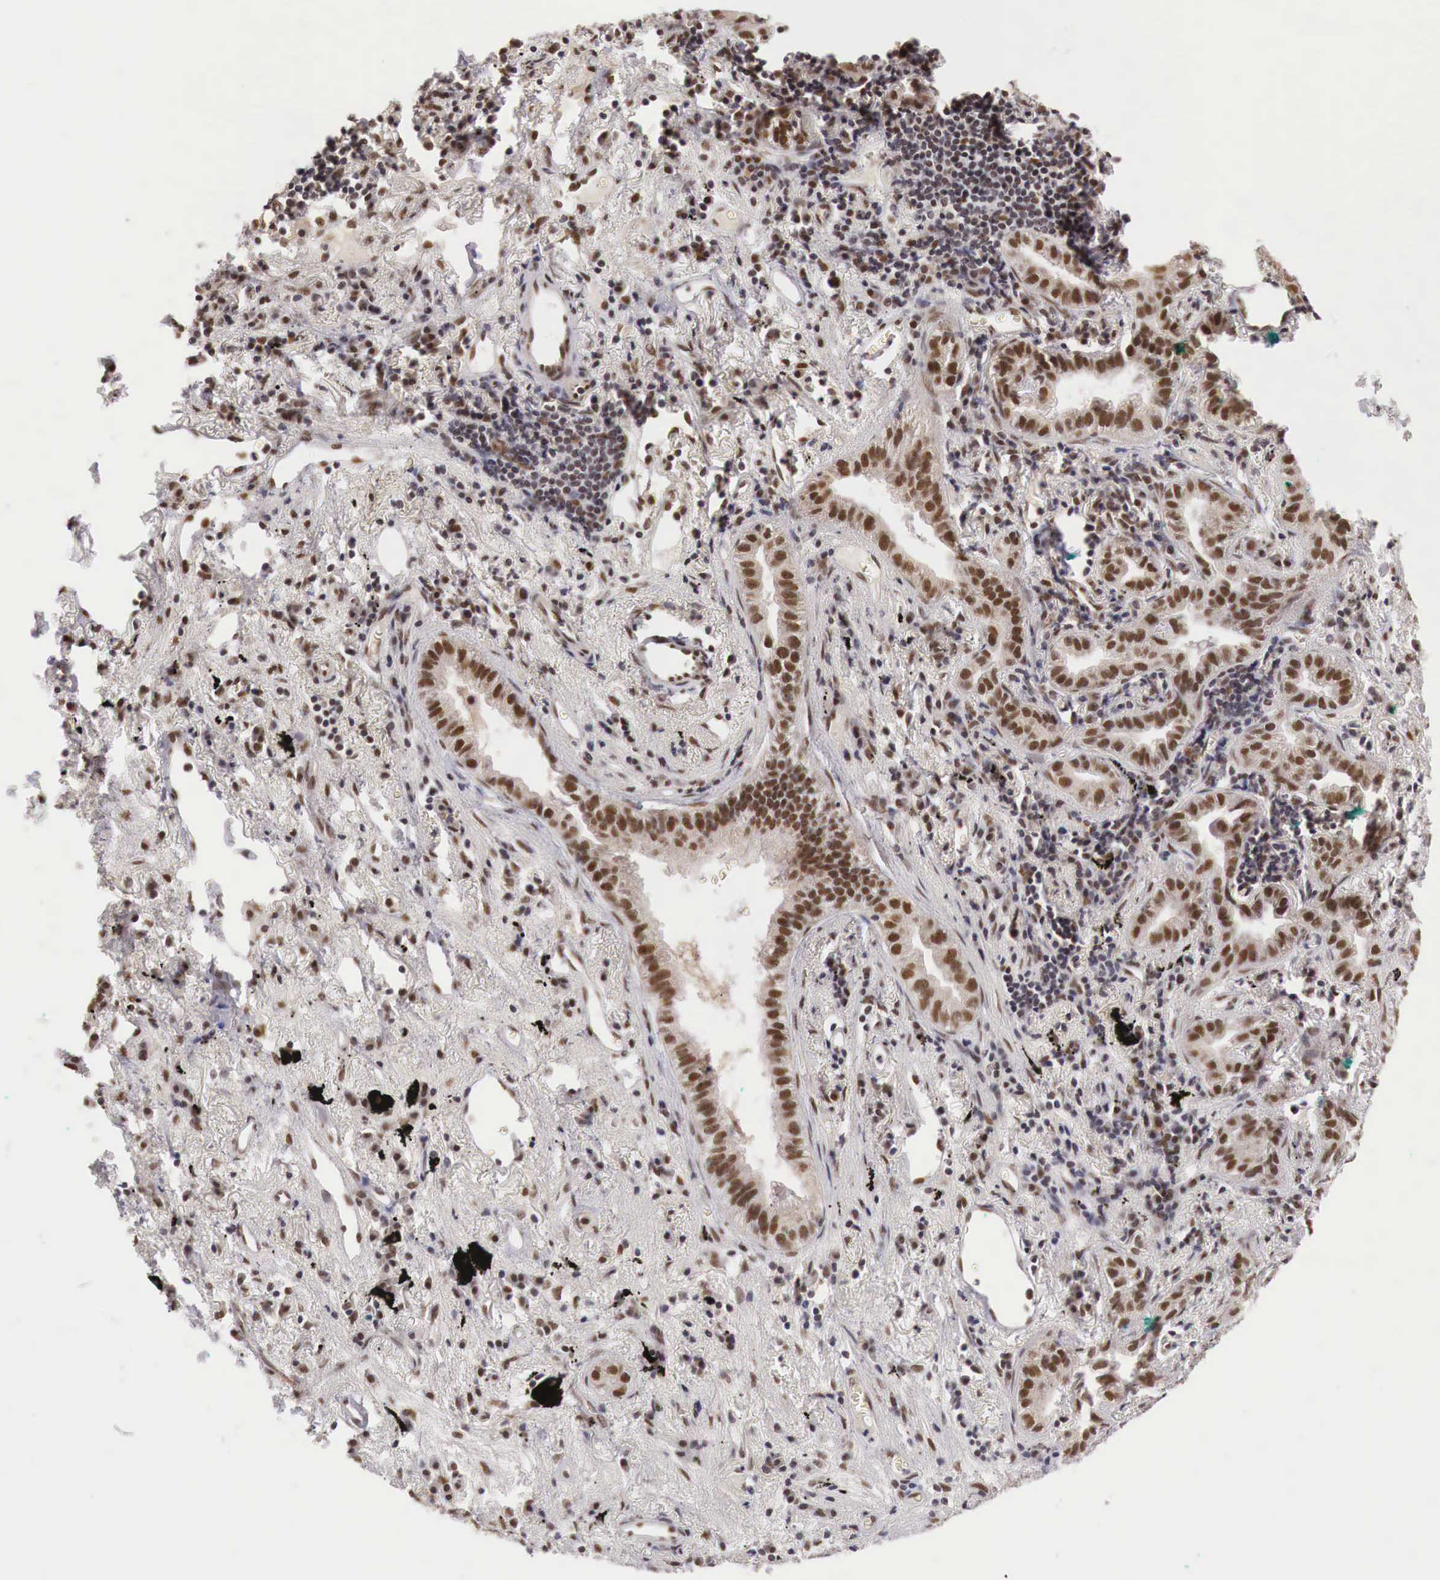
{"staining": {"intensity": "weak", "quantity": ">75%", "location": "cytoplasmic/membranous,nuclear"}, "tissue": "lung cancer", "cell_type": "Tumor cells", "image_type": "cancer", "snomed": [{"axis": "morphology", "description": "Adenocarcinoma, NOS"}, {"axis": "topography", "description": "Lung"}], "caption": "Protein analysis of lung cancer tissue demonstrates weak cytoplasmic/membranous and nuclear positivity in about >75% of tumor cells.", "gene": "GPKOW", "patient": {"sex": "female", "age": 50}}